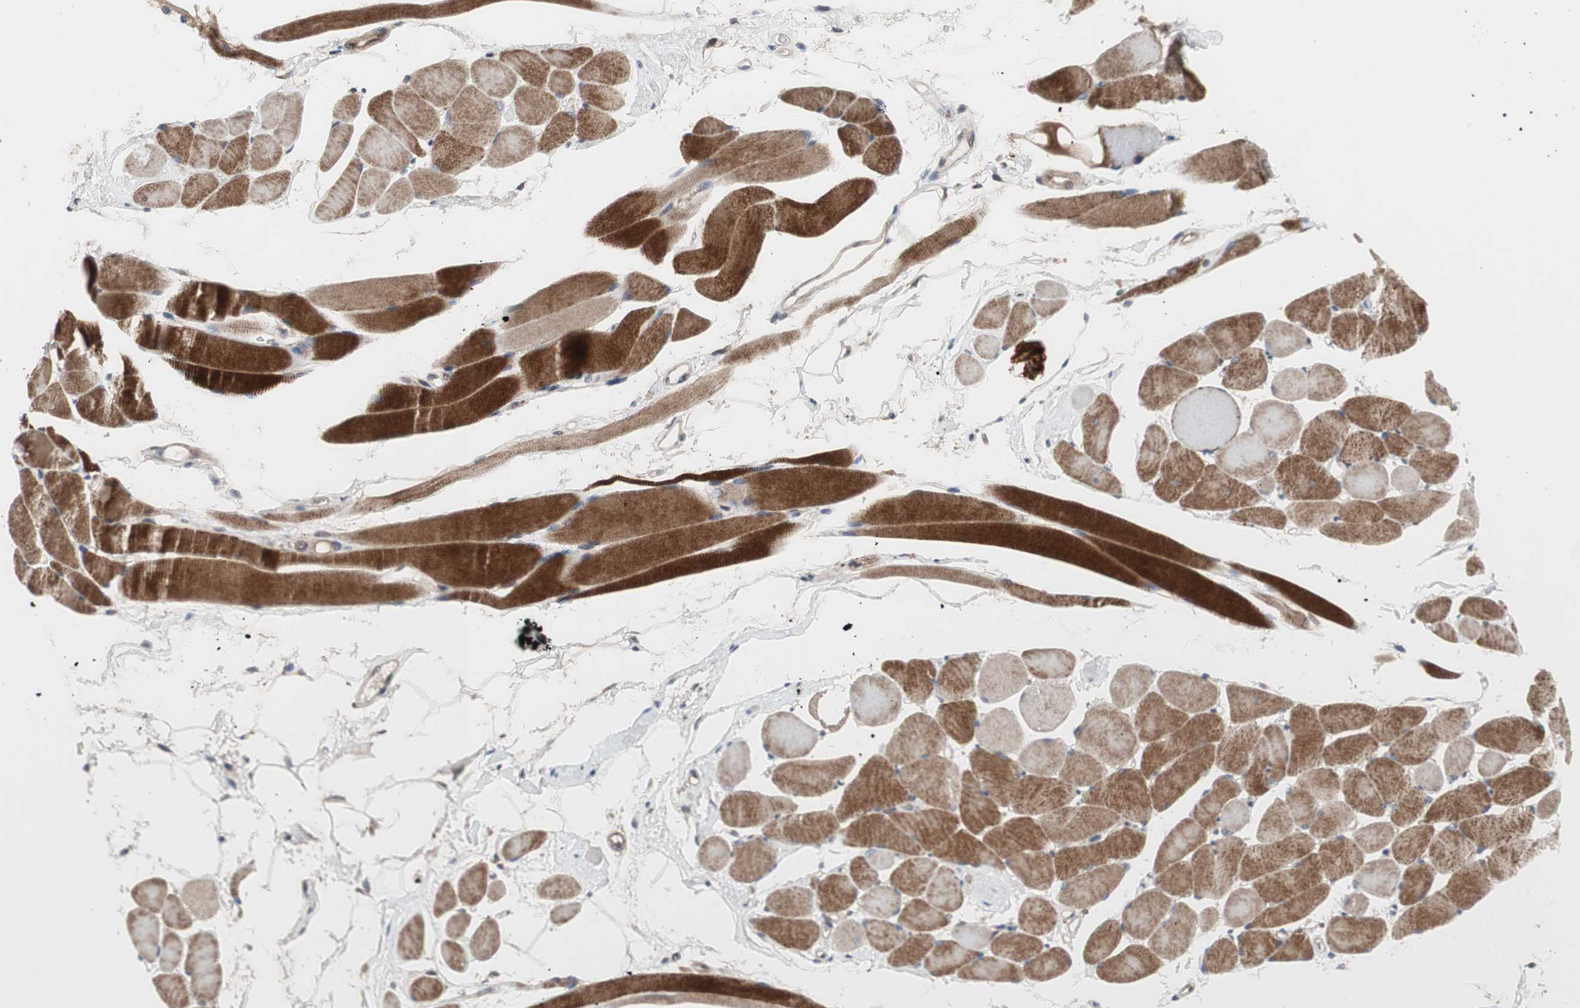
{"staining": {"intensity": "strong", "quantity": ">75%", "location": "cytoplasmic/membranous"}, "tissue": "skeletal muscle", "cell_type": "Myocytes", "image_type": "normal", "snomed": [{"axis": "morphology", "description": "Normal tissue, NOS"}, {"axis": "topography", "description": "Skeletal muscle"}, {"axis": "topography", "description": "Peripheral nerve tissue"}], "caption": "Brown immunohistochemical staining in benign human skeletal muscle exhibits strong cytoplasmic/membranous staining in about >75% of myocytes. (DAB (3,3'-diaminobenzidine) = brown stain, brightfield microscopy at high magnification).", "gene": "OAZ1", "patient": {"sex": "female", "age": 84}}